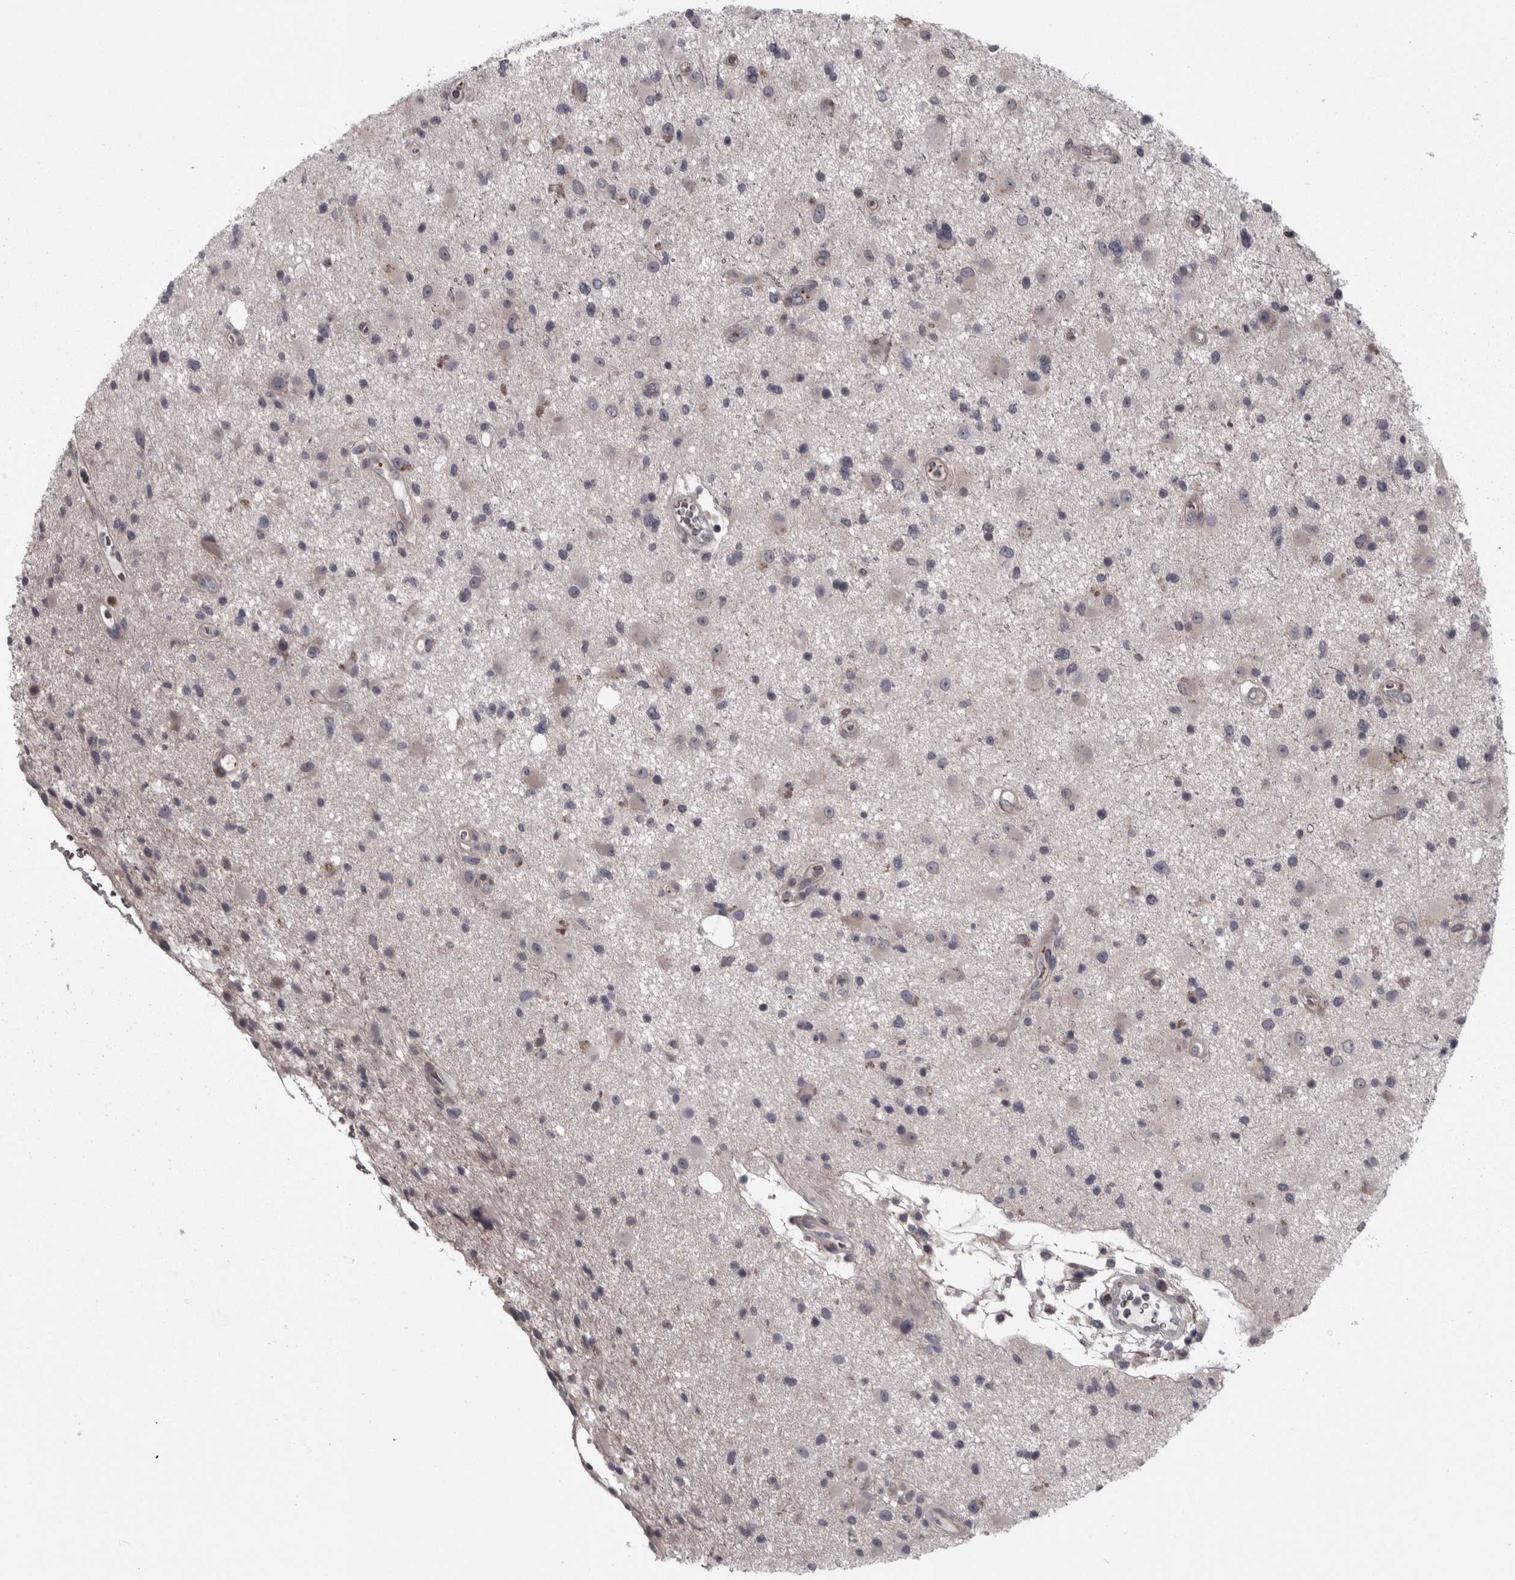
{"staining": {"intensity": "negative", "quantity": "none", "location": "none"}, "tissue": "glioma", "cell_type": "Tumor cells", "image_type": "cancer", "snomed": [{"axis": "morphology", "description": "Glioma, malignant, High grade"}, {"axis": "topography", "description": "Brain"}], "caption": "This is an IHC photomicrograph of glioma. There is no expression in tumor cells.", "gene": "RSU1", "patient": {"sex": "male", "age": 33}}